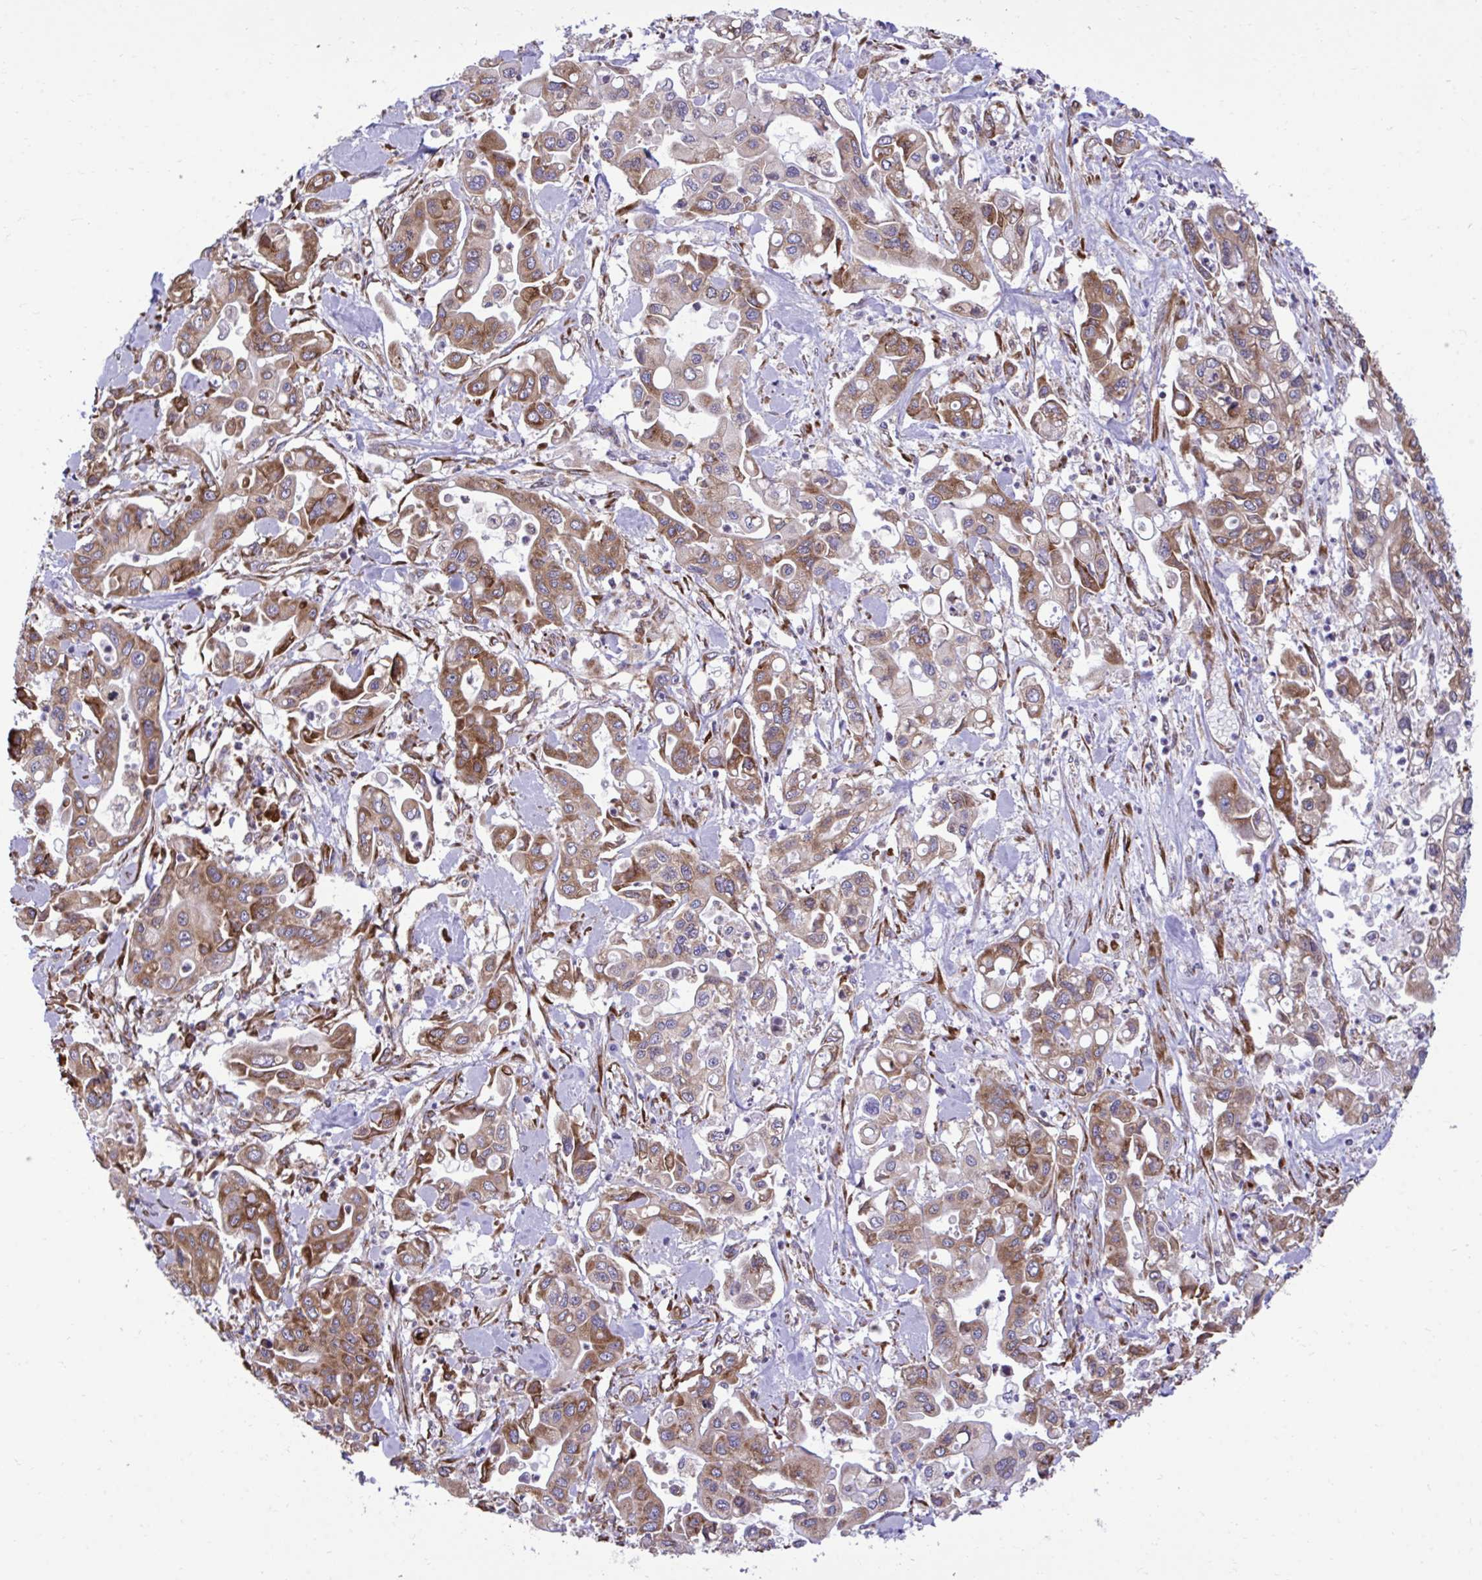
{"staining": {"intensity": "moderate", "quantity": ">75%", "location": "cytoplasmic/membranous"}, "tissue": "pancreatic cancer", "cell_type": "Tumor cells", "image_type": "cancer", "snomed": [{"axis": "morphology", "description": "Adenocarcinoma, NOS"}, {"axis": "topography", "description": "Pancreas"}], "caption": "Protein expression analysis of pancreatic adenocarcinoma demonstrates moderate cytoplasmic/membranous positivity in about >75% of tumor cells. (IHC, brightfield microscopy, high magnification).", "gene": "RPS15", "patient": {"sex": "male", "age": 62}}